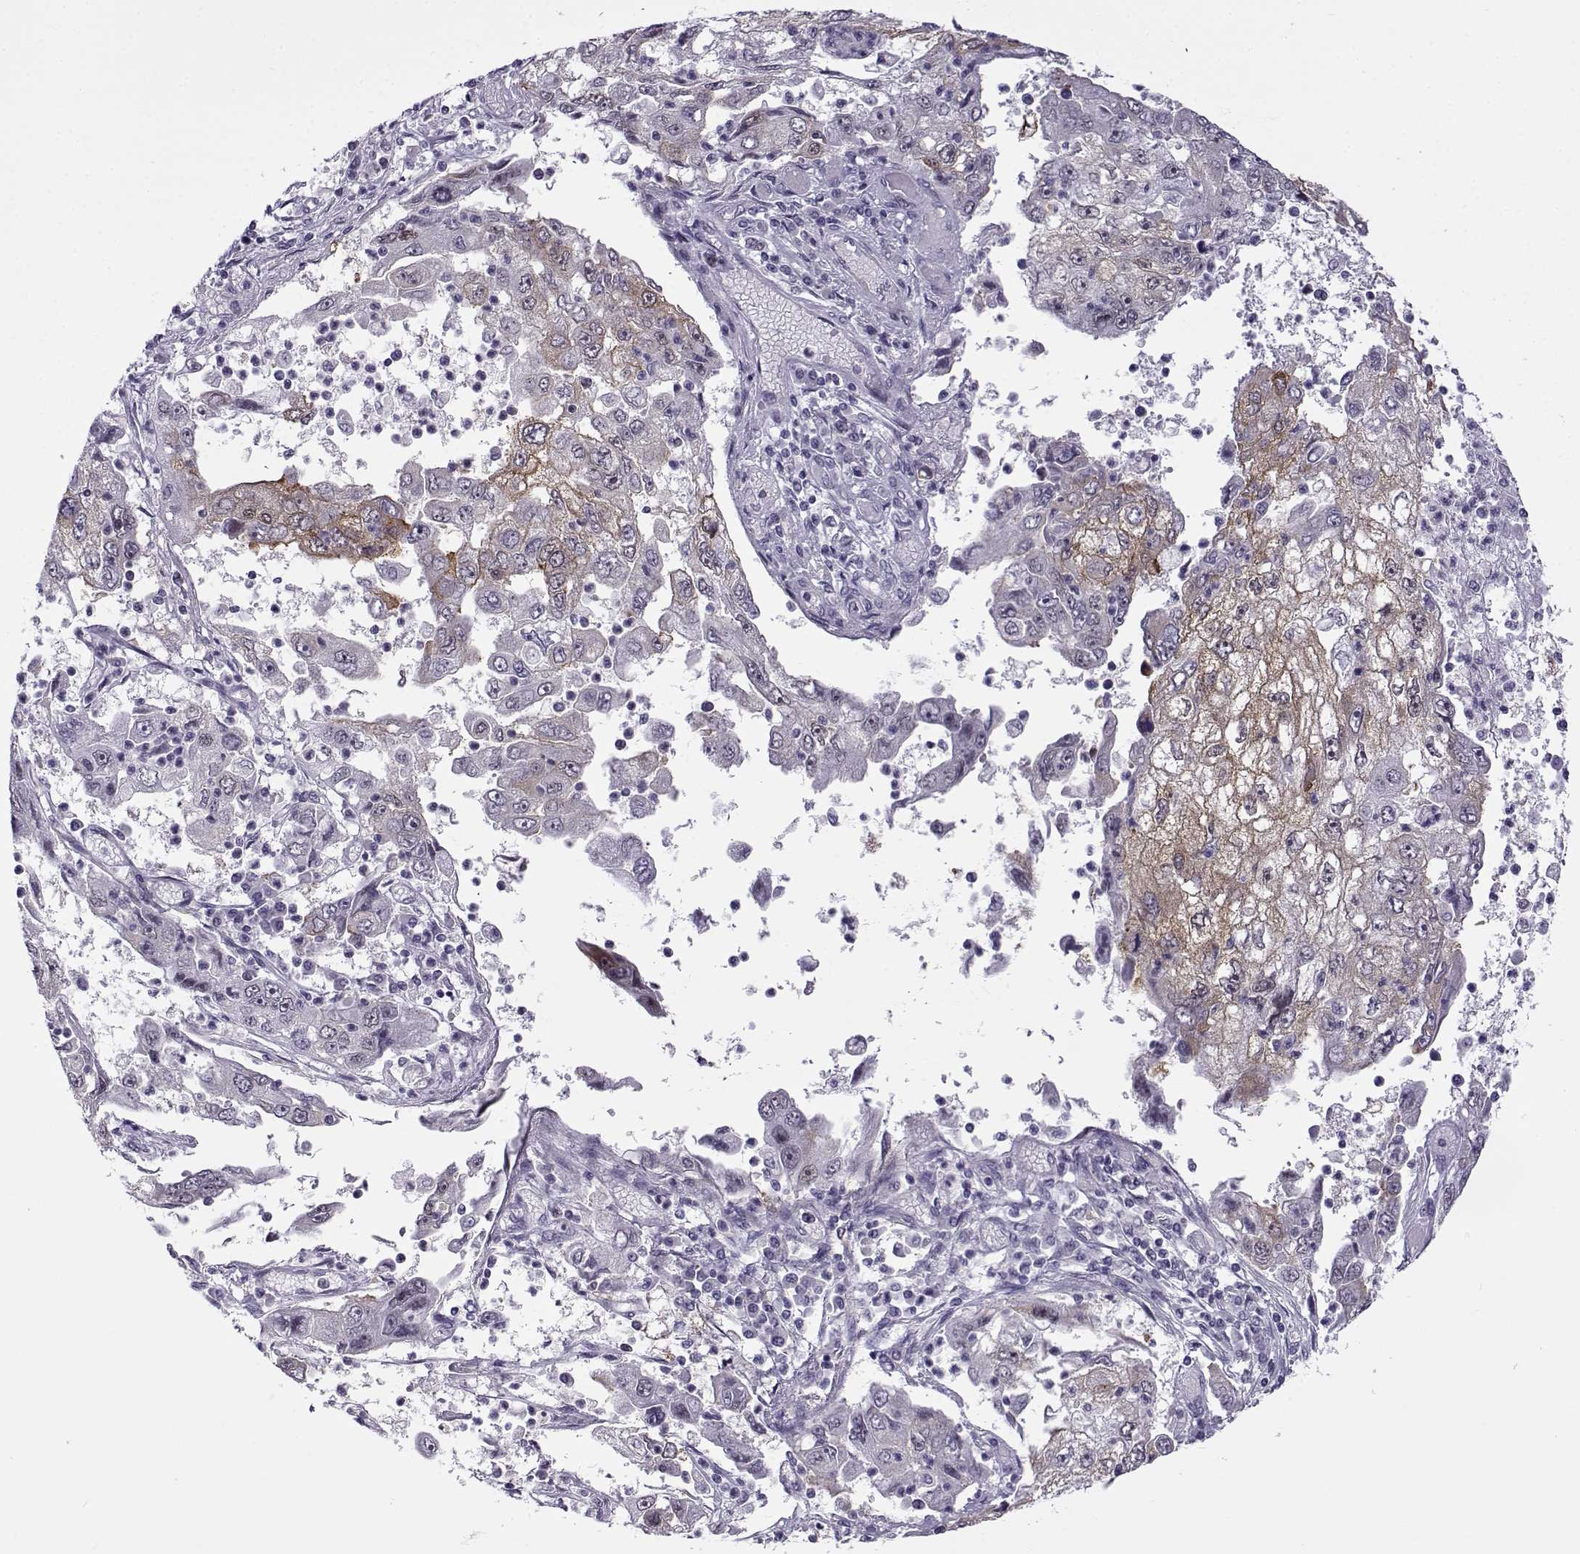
{"staining": {"intensity": "weak", "quantity": "<25%", "location": "cytoplasmic/membranous"}, "tissue": "cervical cancer", "cell_type": "Tumor cells", "image_type": "cancer", "snomed": [{"axis": "morphology", "description": "Squamous cell carcinoma, NOS"}, {"axis": "topography", "description": "Cervix"}], "caption": "Immunohistochemistry of cervical cancer shows no positivity in tumor cells.", "gene": "BACH1", "patient": {"sex": "female", "age": 36}}